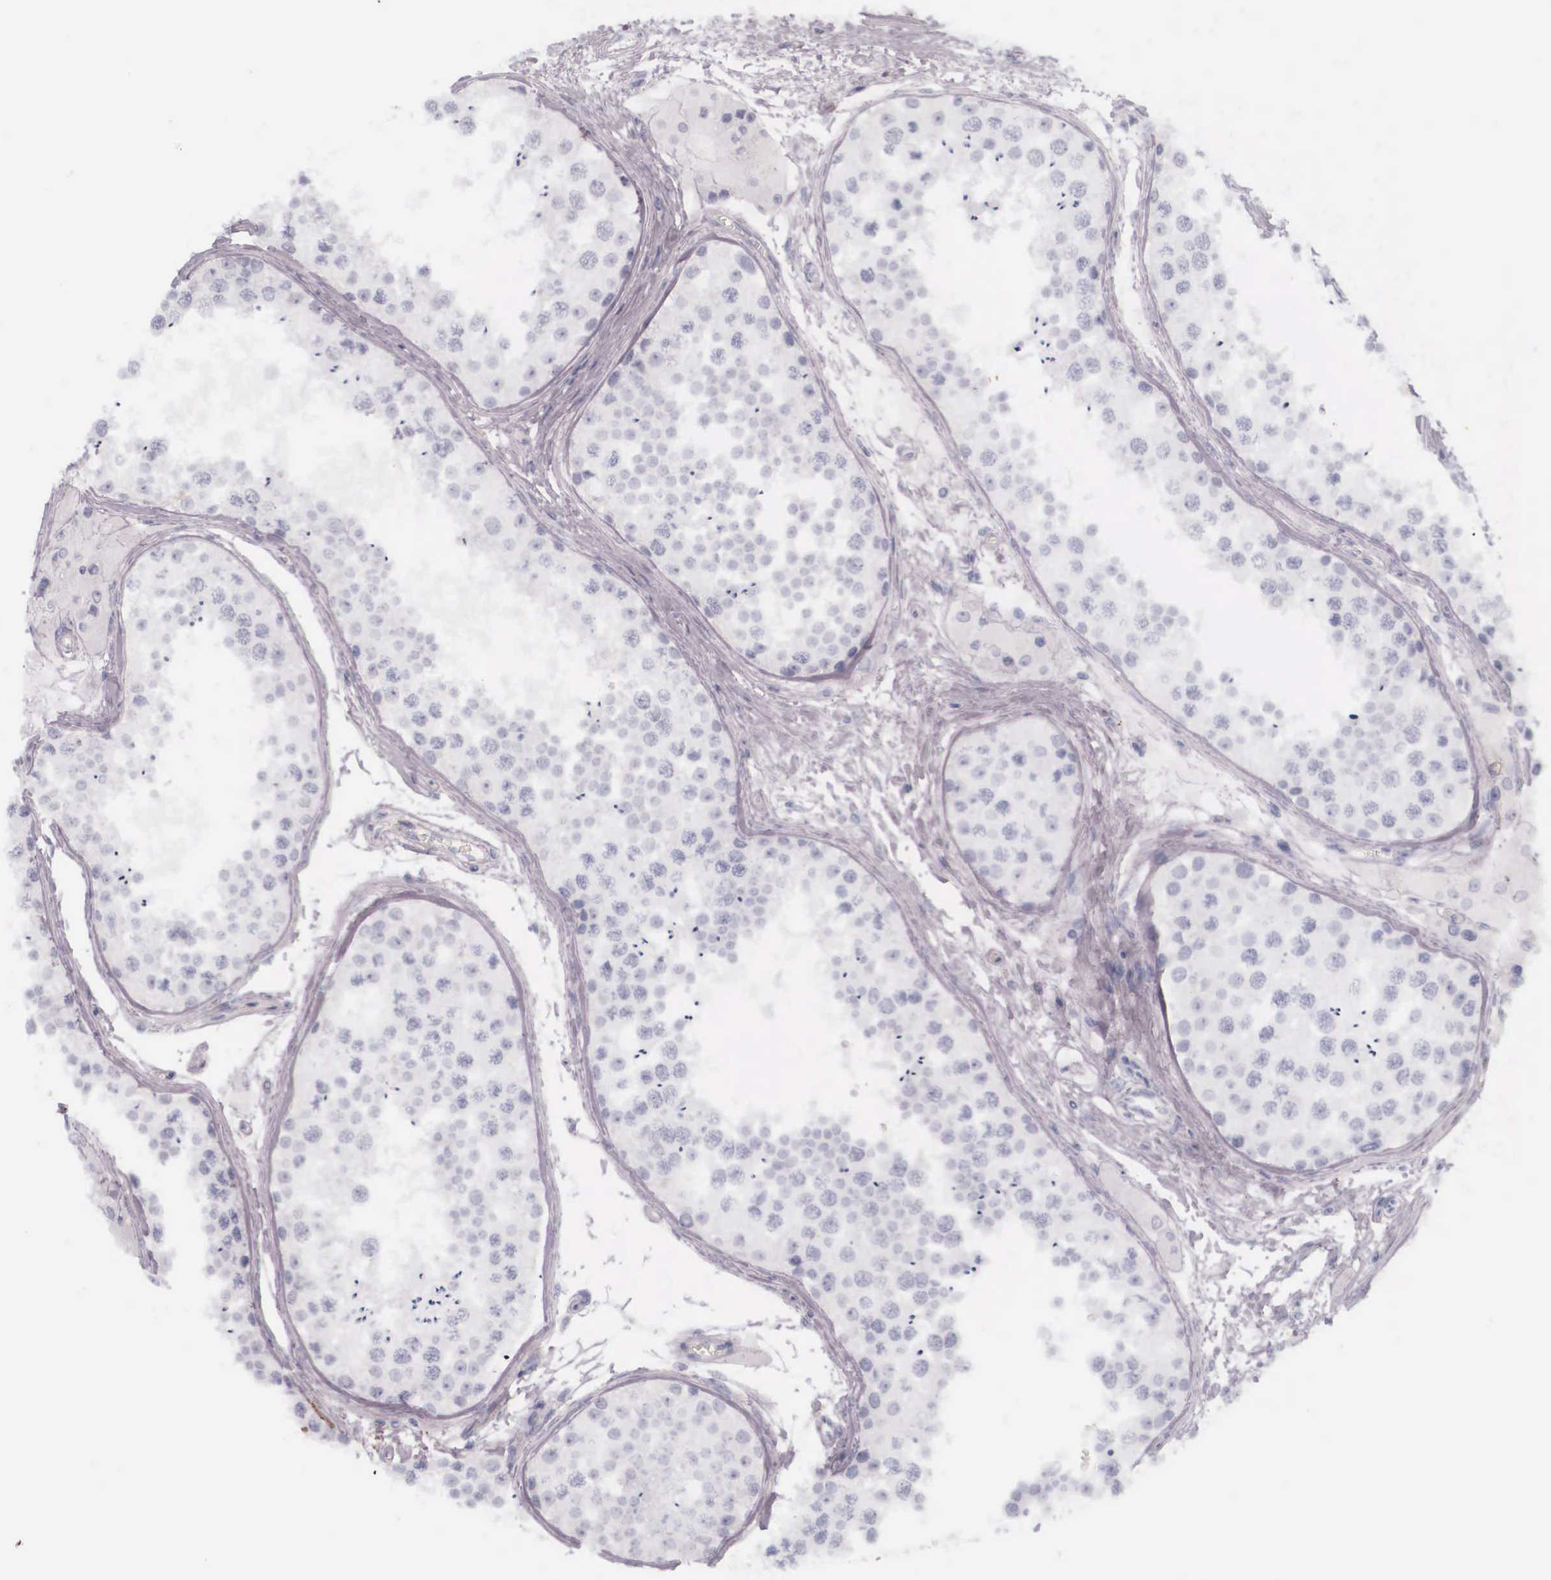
{"staining": {"intensity": "negative", "quantity": "none", "location": "none"}, "tissue": "testis", "cell_type": "Cells in seminiferous ducts", "image_type": "normal", "snomed": [{"axis": "morphology", "description": "Normal tissue, NOS"}, {"axis": "topography", "description": "Testis"}], "caption": "IHC image of benign human testis stained for a protein (brown), which exhibits no positivity in cells in seminiferous ducts. The staining is performed using DAB brown chromogen with nuclei counter-stained in using hematoxylin.", "gene": "KRT14", "patient": {"sex": "male", "age": 57}}